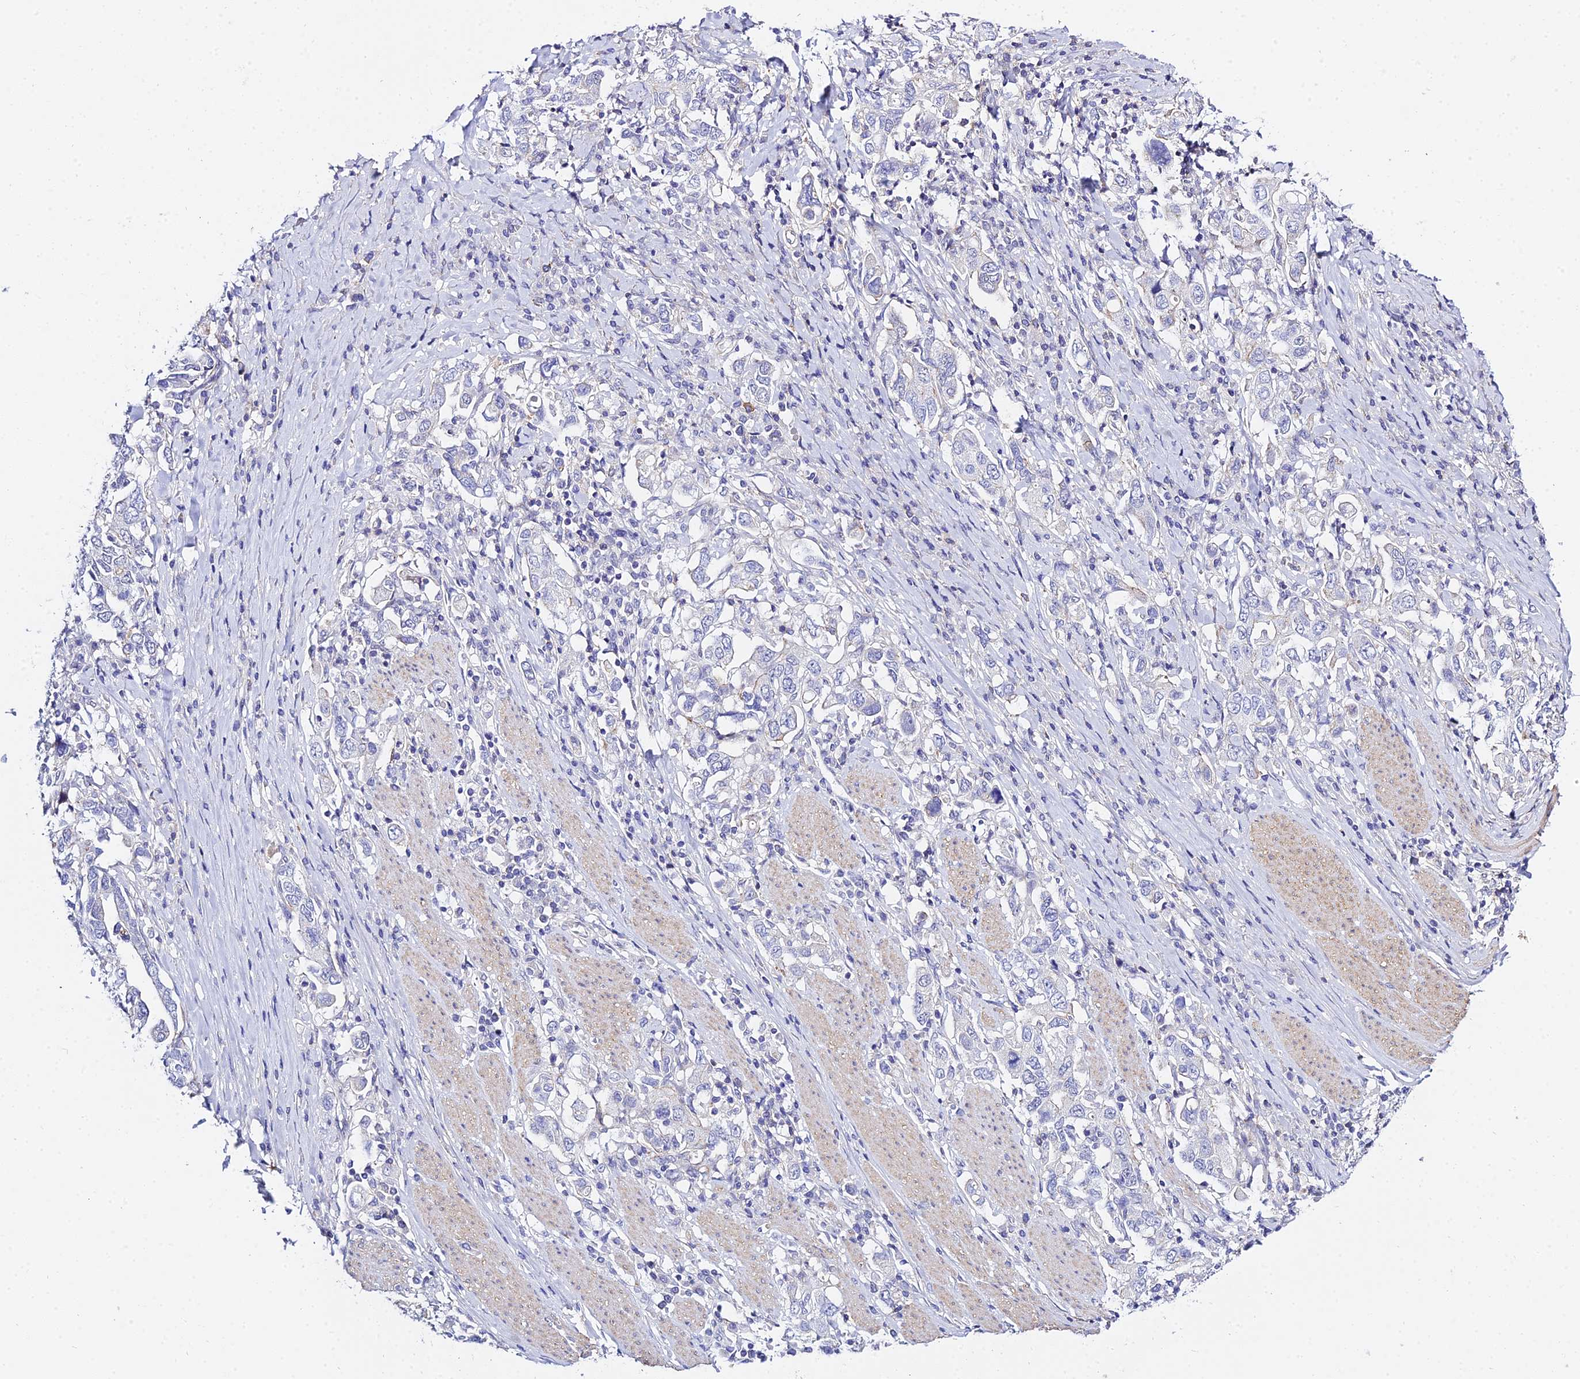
{"staining": {"intensity": "negative", "quantity": "none", "location": "none"}, "tissue": "stomach cancer", "cell_type": "Tumor cells", "image_type": "cancer", "snomed": [{"axis": "morphology", "description": "Adenocarcinoma, NOS"}, {"axis": "topography", "description": "Stomach, upper"}, {"axis": "topography", "description": "Stomach"}], "caption": "Immunohistochemistry (IHC) image of stomach cancer (adenocarcinoma) stained for a protein (brown), which demonstrates no staining in tumor cells.", "gene": "ZNF628", "patient": {"sex": "male", "age": 62}}